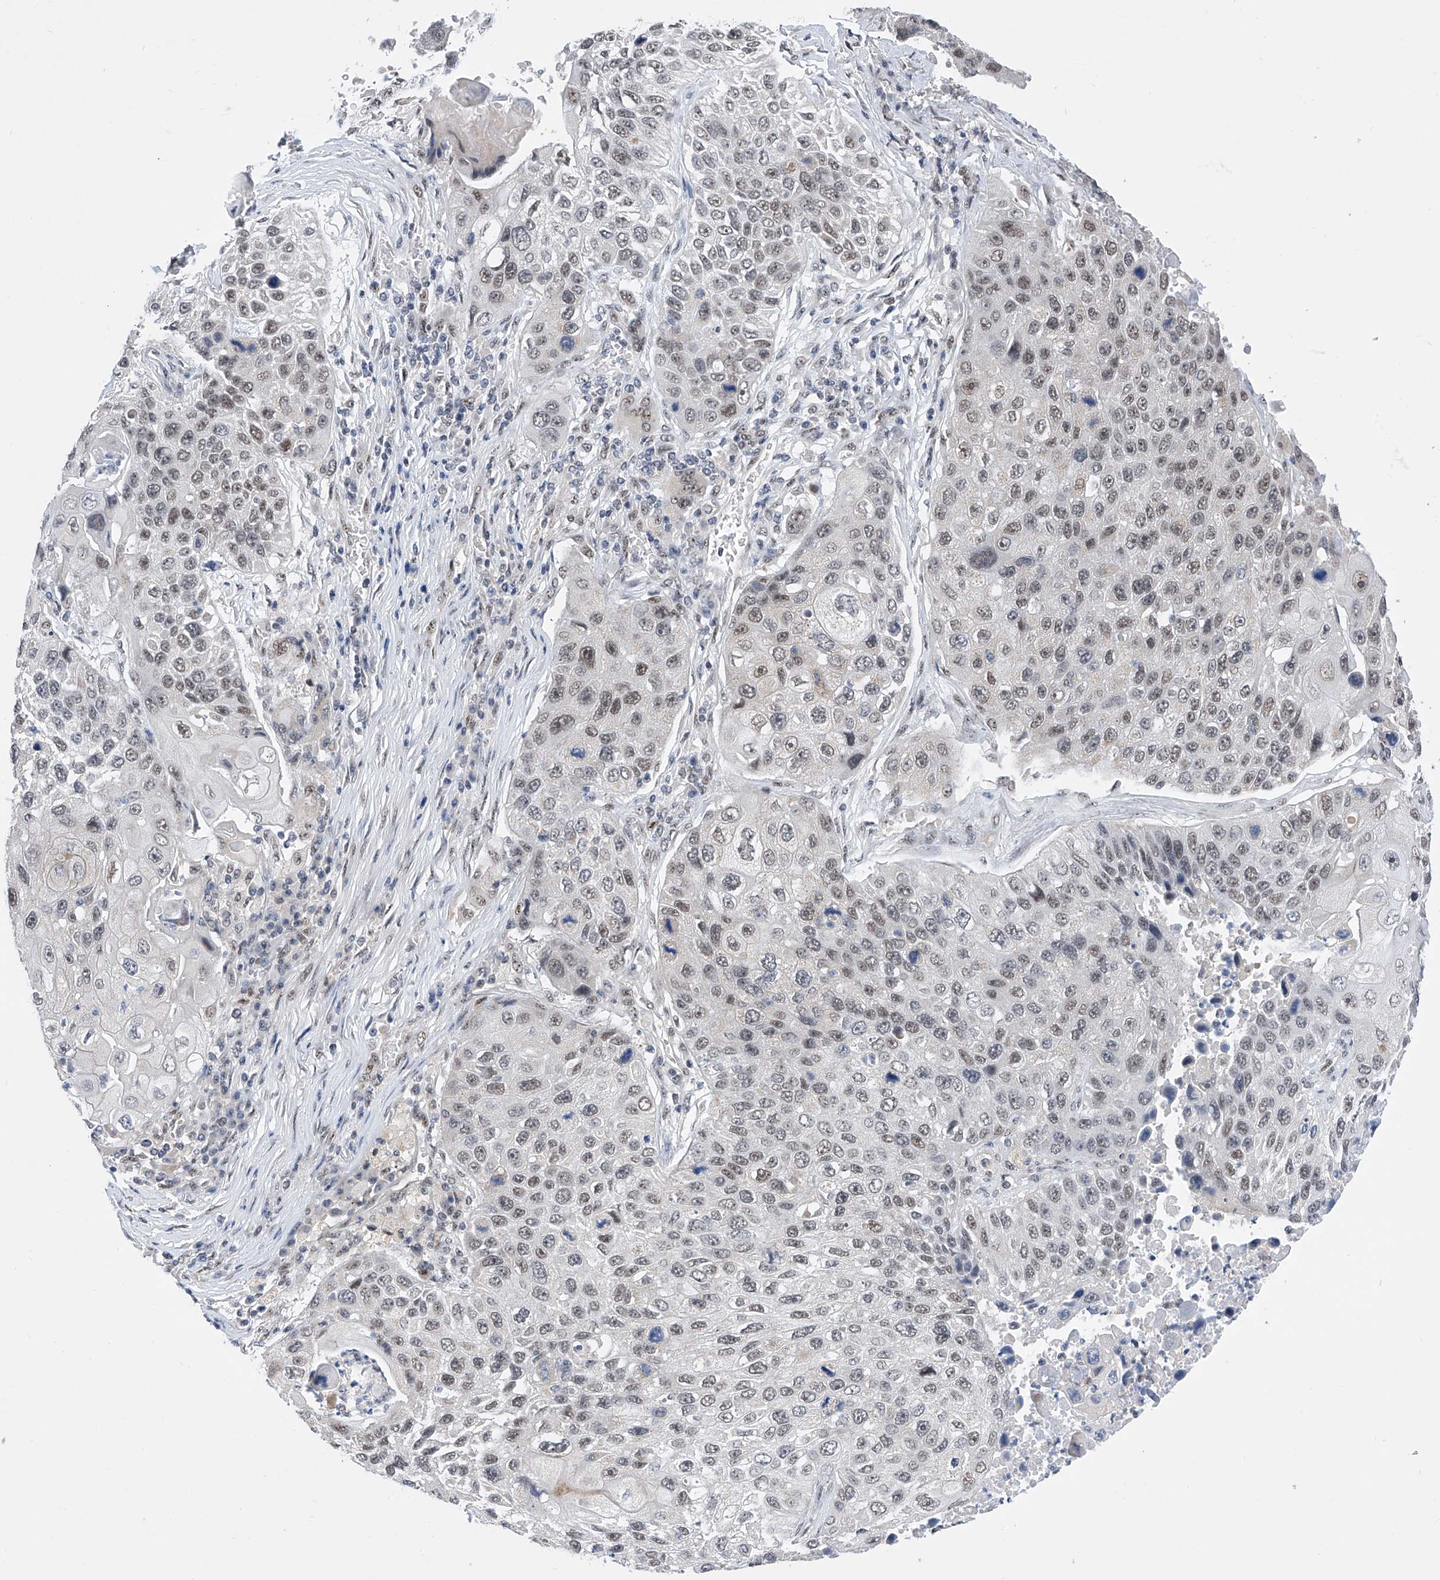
{"staining": {"intensity": "weak", "quantity": "25%-75%", "location": "nuclear"}, "tissue": "lung cancer", "cell_type": "Tumor cells", "image_type": "cancer", "snomed": [{"axis": "morphology", "description": "Squamous cell carcinoma, NOS"}, {"axis": "topography", "description": "Lung"}], "caption": "Human lung cancer (squamous cell carcinoma) stained with a protein marker demonstrates weak staining in tumor cells.", "gene": "RAD54L", "patient": {"sex": "male", "age": 61}}